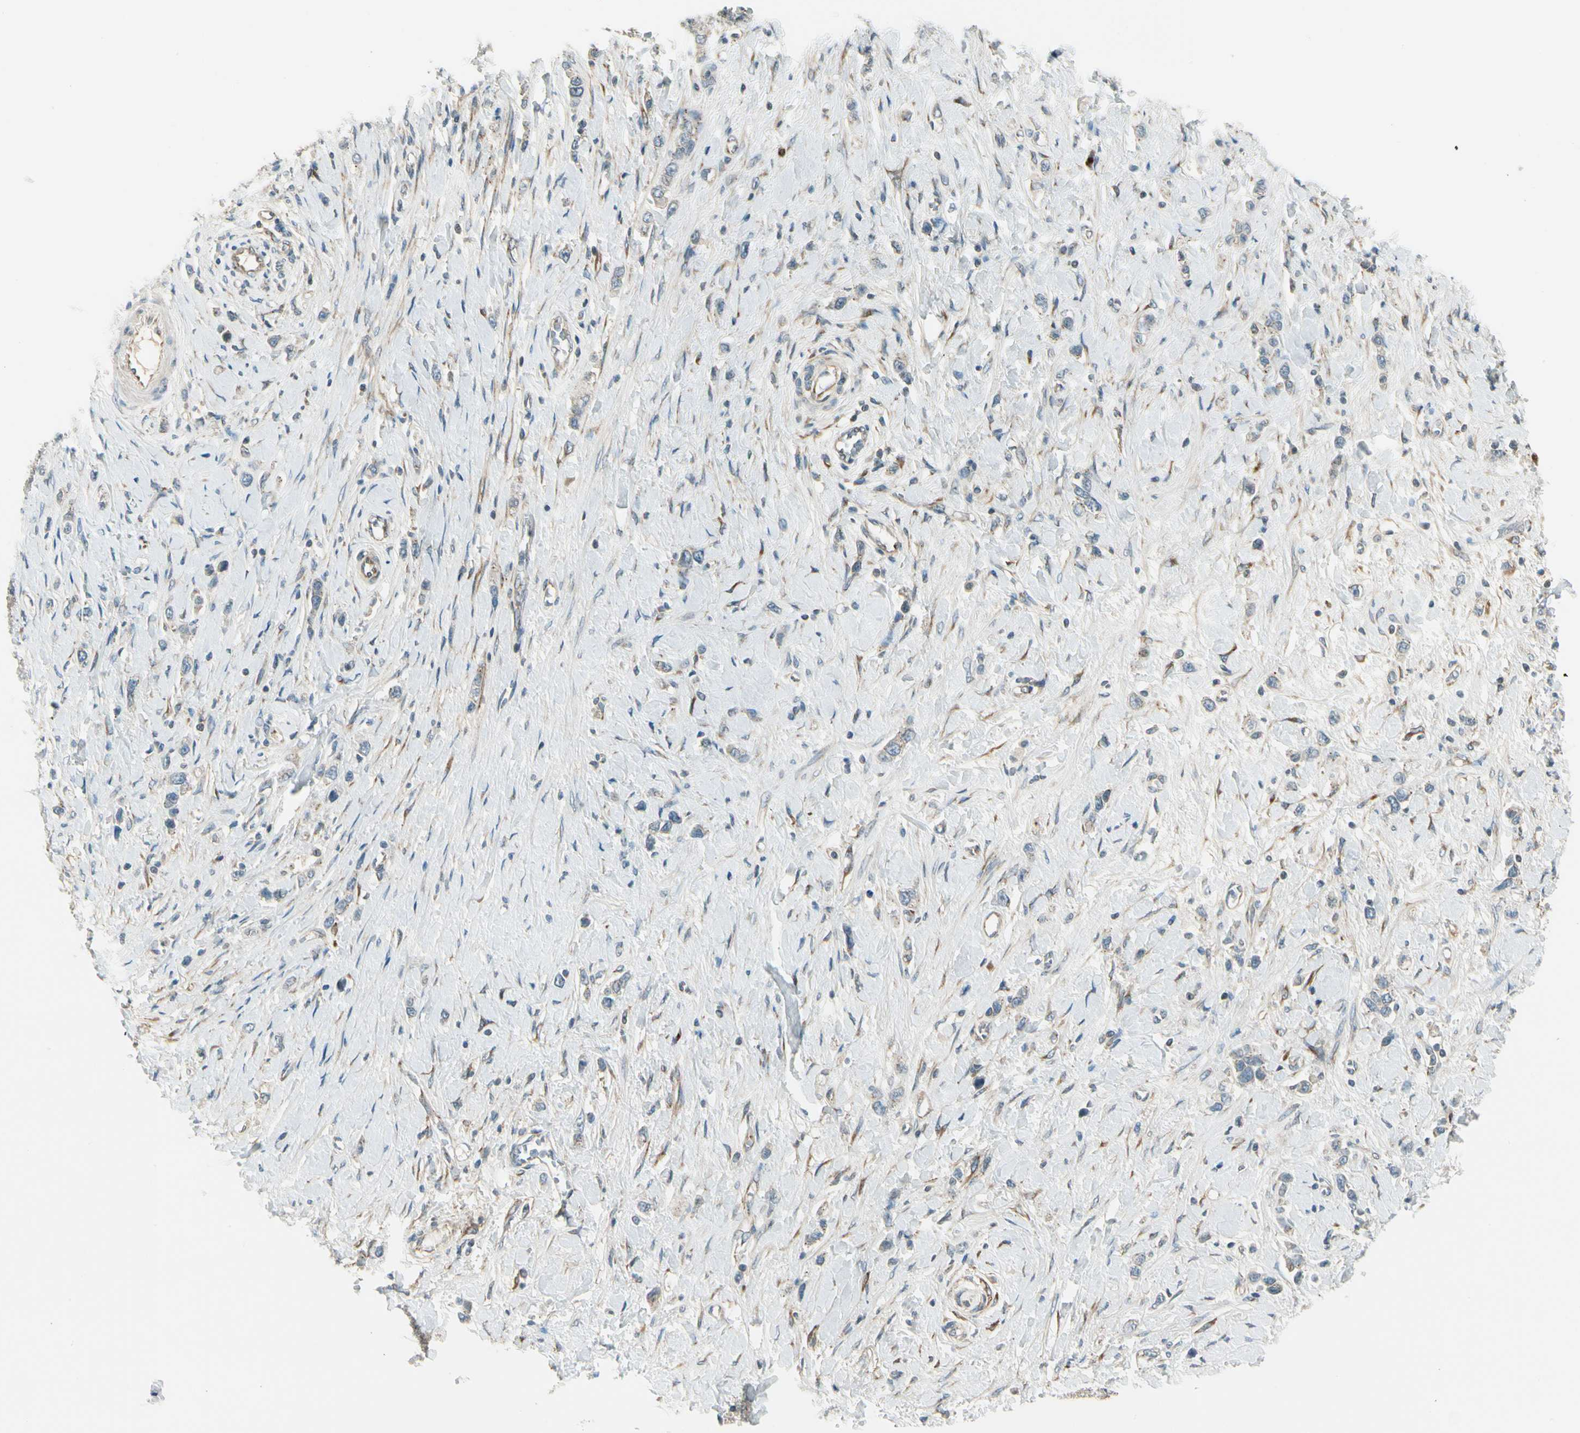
{"staining": {"intensity": "weak", "quantity": "25%-75%", "location": "cytoplasmic/membranous"}, "tissue": "stomach cancer", "cell_type": "Tumor cells", "image_type": "cancer", "snomed": [{"axis": "morphology", "description": "Normal tissue, NOS"}, {"axis": "morphology", "description": "Adenocarcinoma, NOS"}, {"axis": "topography", "description": "Stomach, upper"}, {"axis": "topography", "description": "Stomach"}], "caption": "Stomach adenocarcinoma stained with a brown dye demonstrates weak cytoplasmic/membranous positive staining in about 25%-75% of tumor cells.", "gene": "MANSC1", "patient": {"sex": "female", "age": 65}}